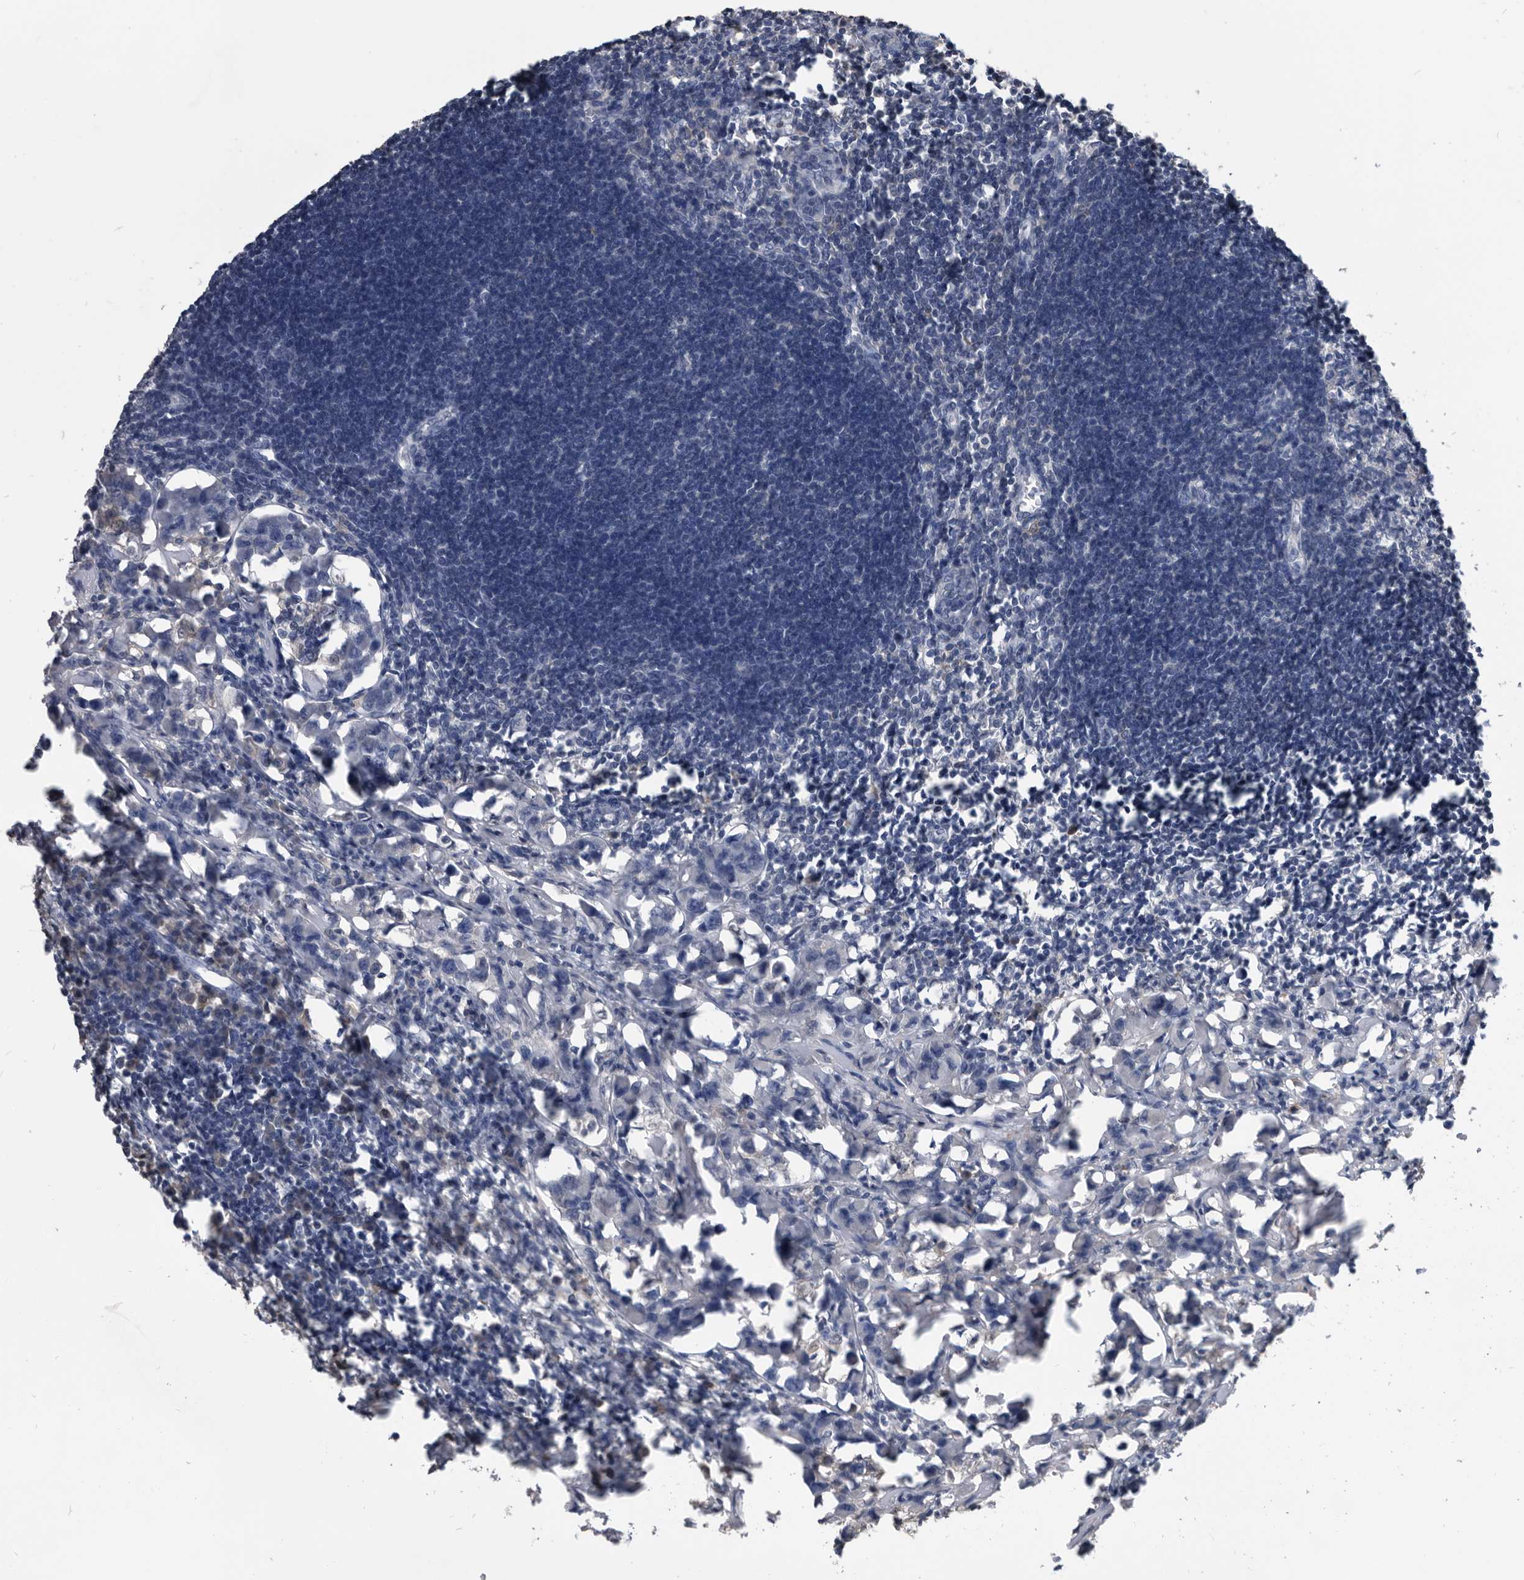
{"staining": {"intensity": "negative", "quantity": "none", "location": "none"}, "tissue": "lymph node", "cell_type": "Germinal center cells", "image_type": "normal", "snomed": [{"axis": "morphology", "description": "Normal tissue, NOS"}, {"axis": "morphology", "description": "Malignant melanoma, Metastatic site"}, {"axis": "topography", "description": "Lymph node"}], "caption": "The immunohistochemistry (IHC) photomicrograph has no significant staining in germinal center cells of lymph node. (Stains: DAB IHC with hematoxylin counter stain, Microscopy: brightfield microscopy at high magnification).", "gene": "PDXK", "patient": {"sex": "male", "age": 41}}